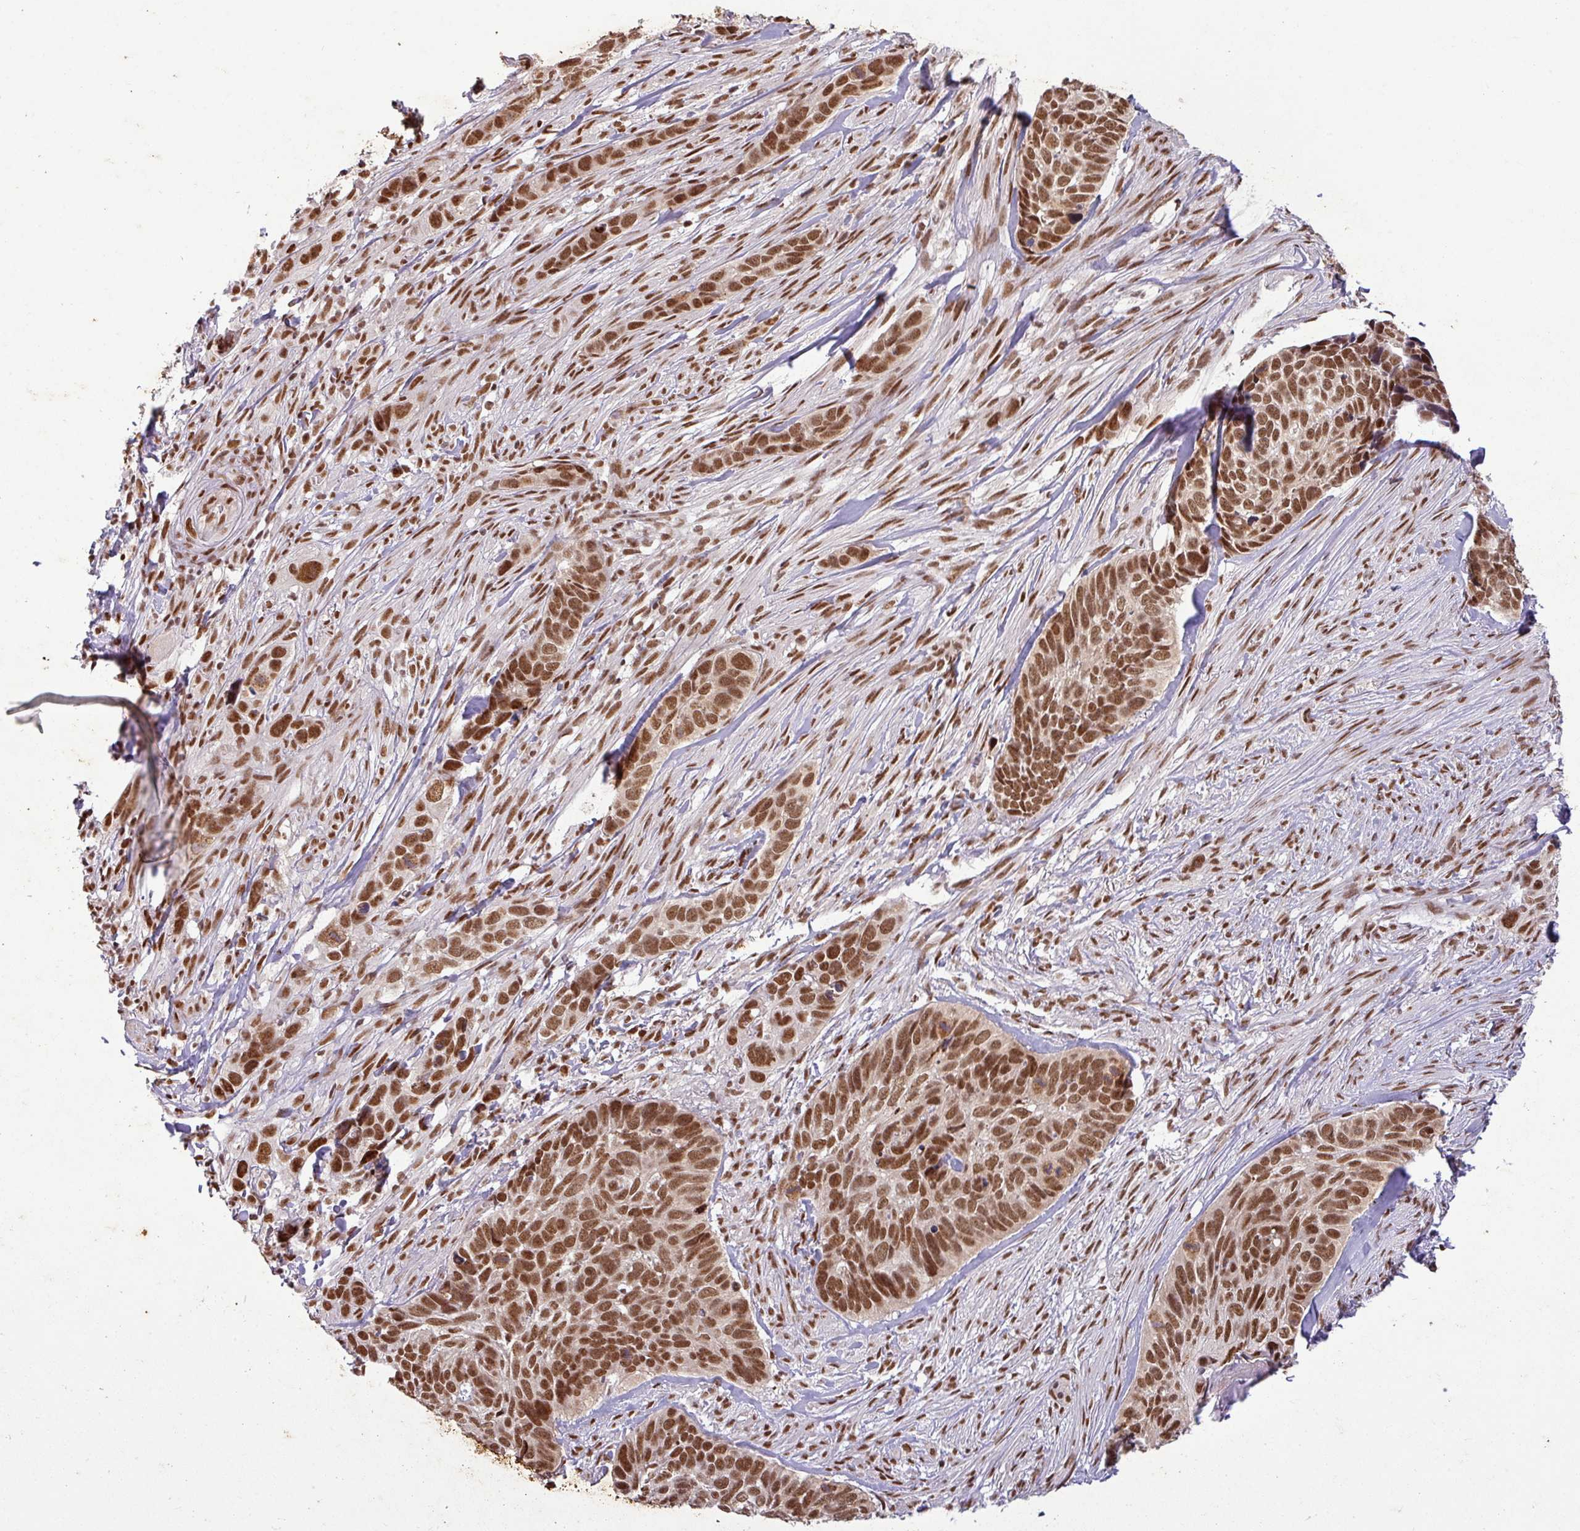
{"staining": {"intensity": "strong", "quantity": ">75%", "location": "nuclear"}, "tissue": "skin cancer", "cell_type": "Tumor cells", "image_type": "cancer", "snomed": [{"axis": "morphology", "description": "Basal cell carcinoma"}, {"axis": "topography", "description": "Skin"}], "caption": "Immunohistochemical staining of human skin basal cell carcinoma displays high levels of strong nuclear positivity in about >75% of tumor cells. The staining was performed using DAB to visualize the protein expression in brown, while the nuclei were stained in blue with hematoxylin (Magnification: 20x).", "gene": "SRSF2", "patient": {"sex": "female", "age": 82}}